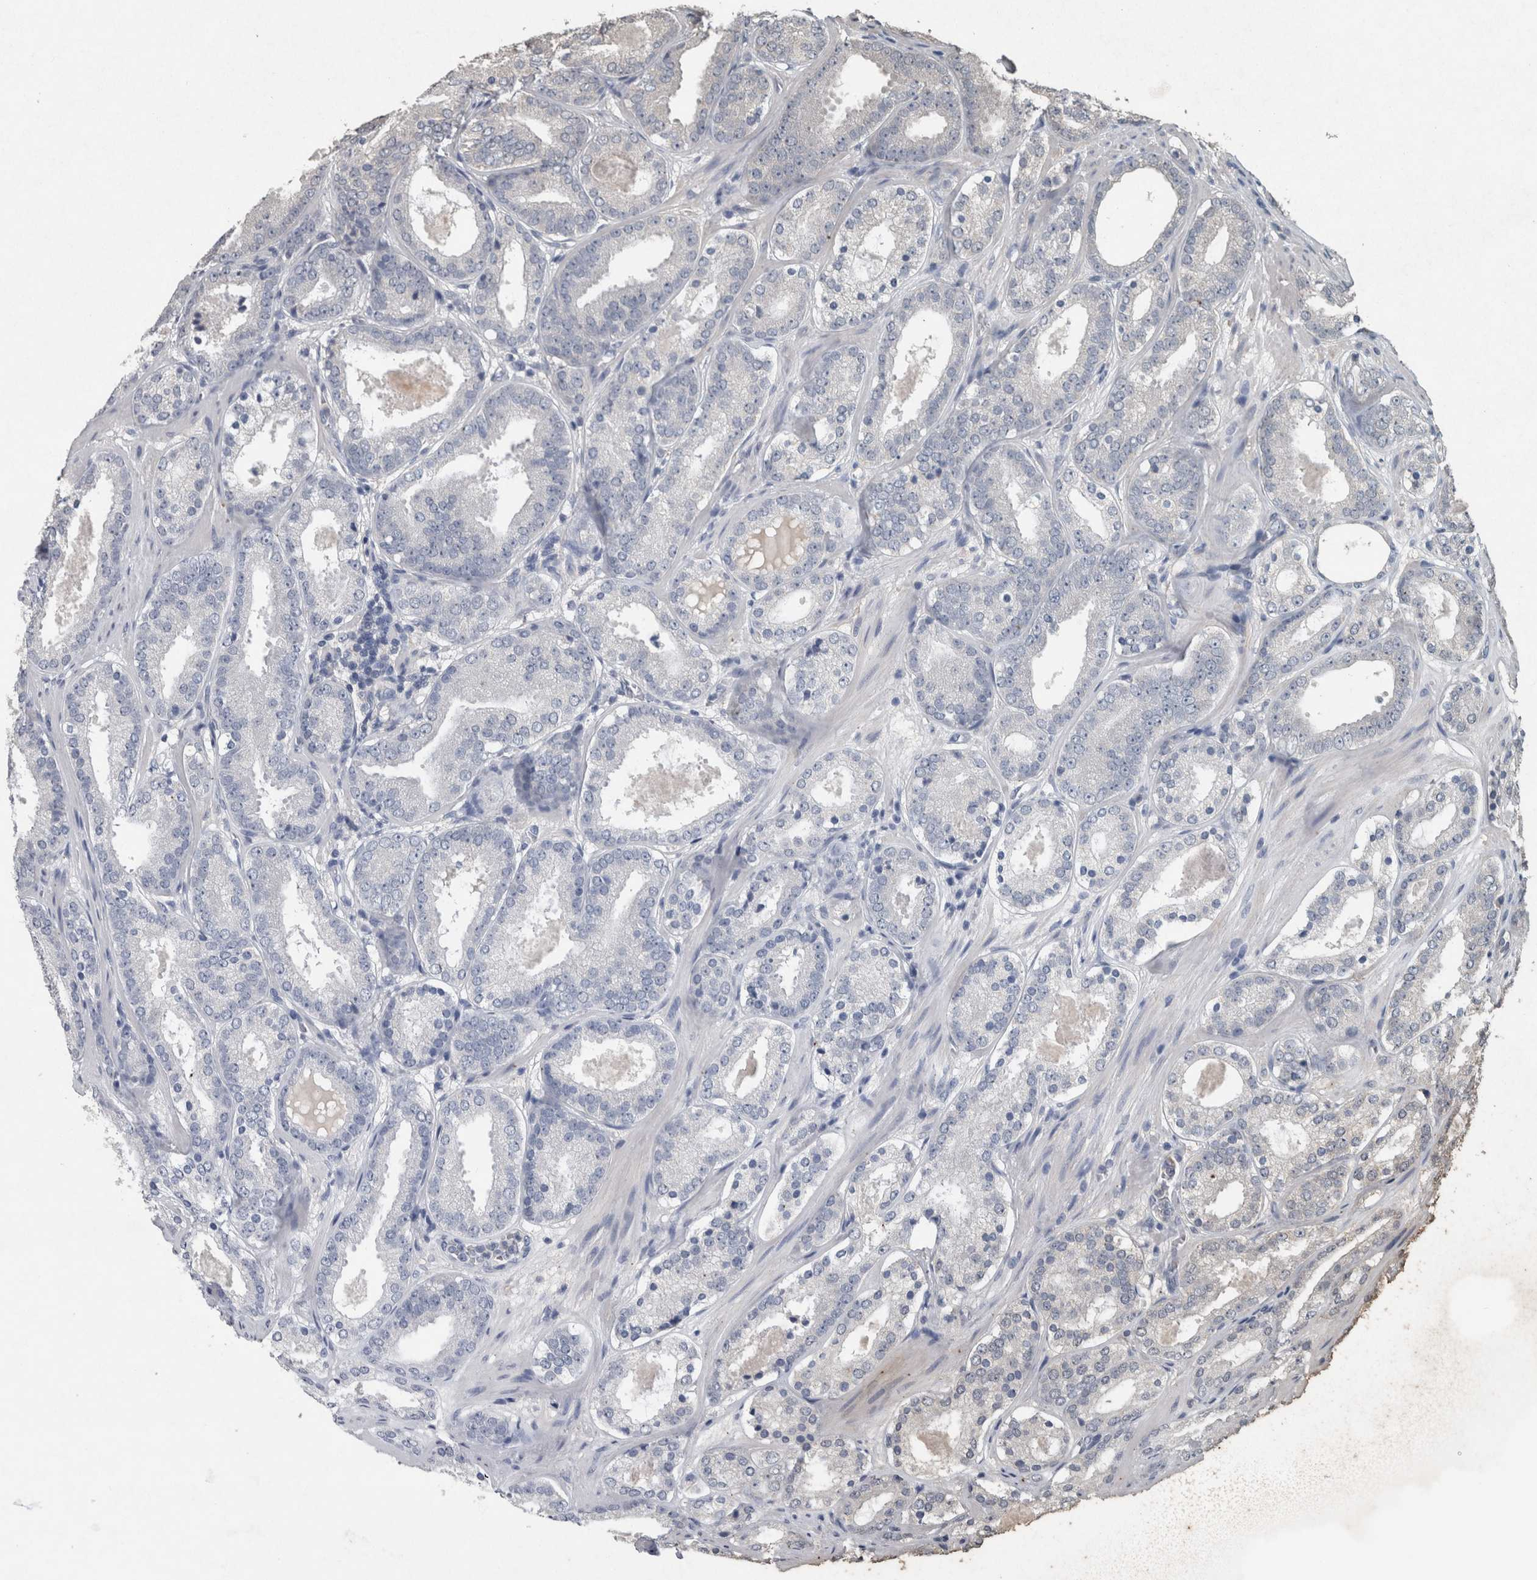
{"staining": {"intensity": "negative", "quantity": "none", "location": "none"}, "tissue": "prostate cancer", "cell_type": "Tumor cells", "image_type": "cancer", "snomed": [{"axis": "morphology", "description": "Adenocarcinoma, Low grade"}, {"axis": "topography", "description": "Prostate"}], "caption": "High magnification brightfield microscopy of prostate adenocarcinoma (low-grade) stained with DAB (brown) and counterstained with hematoxylin (blue): tumor cells show no significant positivity. (Brightfield microscopy of DAB (3,3'-diaminobenzidine) IHC at high magnification).", "gene": "FGFRL1", "patient": {"sex": "male", "age": 69}}